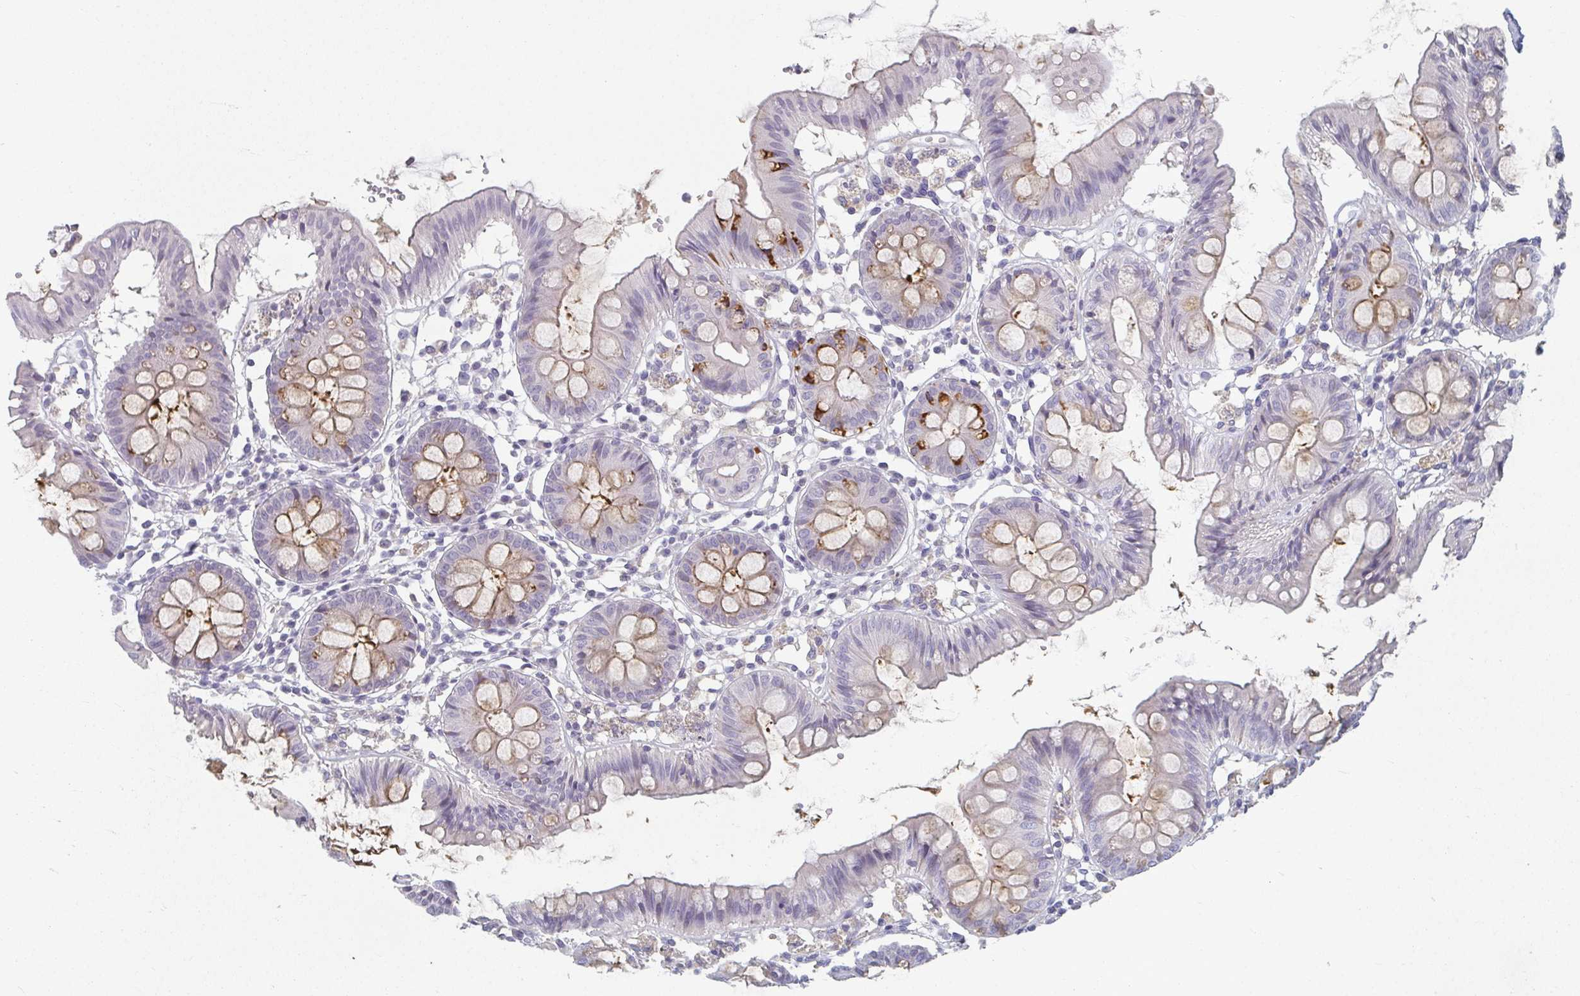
{"staining": {"intensity": "negative", "quantity": "none", "location": "none"}, "tissue": "colon", "cell_type": "Endothelial cells", "image_type": "normal", "snomed": [{"axis": "morphology", "description": "Normal tissue, NOS"}, {"axis": "topography", "description": "Colon"}], "caption": "A high-resolution photomicrograph shows immunohistochemistry (IHC) staining of unremarkable colon, which demonstrates no significant staining in endothelial cells. The staining is performed using DAB brown chromogen with nuclei counter-stained in using hematoxylin.", "gene": "CAMKV", "patient": {"sex": "female", "age": 84}}